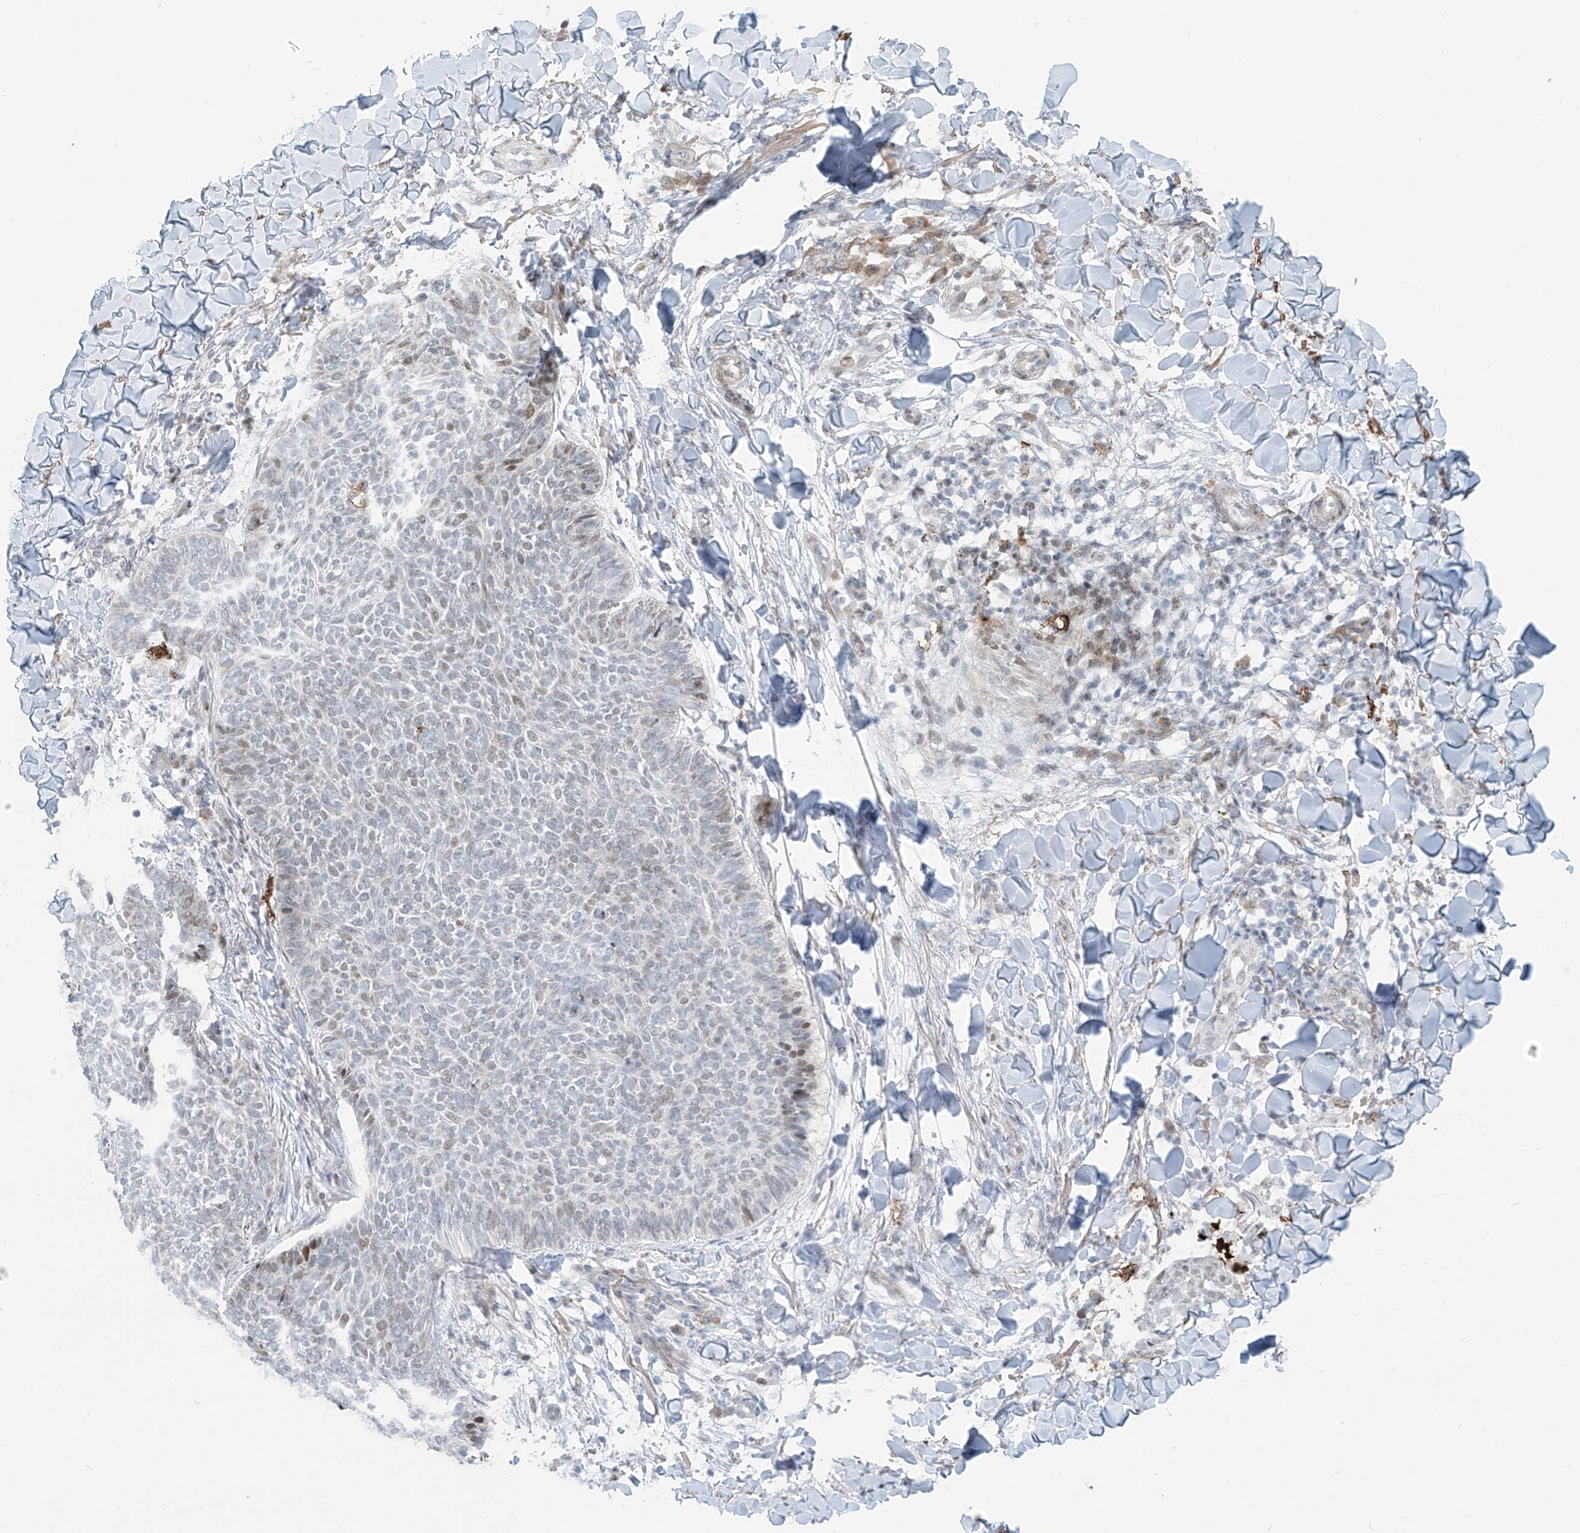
{"staining": {"intensity": "weak", "quantity": "25%-75%", "location": "nuclear"}, "tissue": "skin cancer", "cell_type": "Tumor cells", "image_type": "cancer", "snomed": [{"axis": "morphology", "description": "Normal tissue, NOS"}, {"axis": "morphology", "description": "Basal cell carcinoma"}, {"axis": "topography", "description": "Skin"}], "caption": "A brown stain highlights weak nuclear staining of a protein in skin cancer tumor cells.", "gene": "LIN9", "patient": {"sex": "male", "age": 50}}